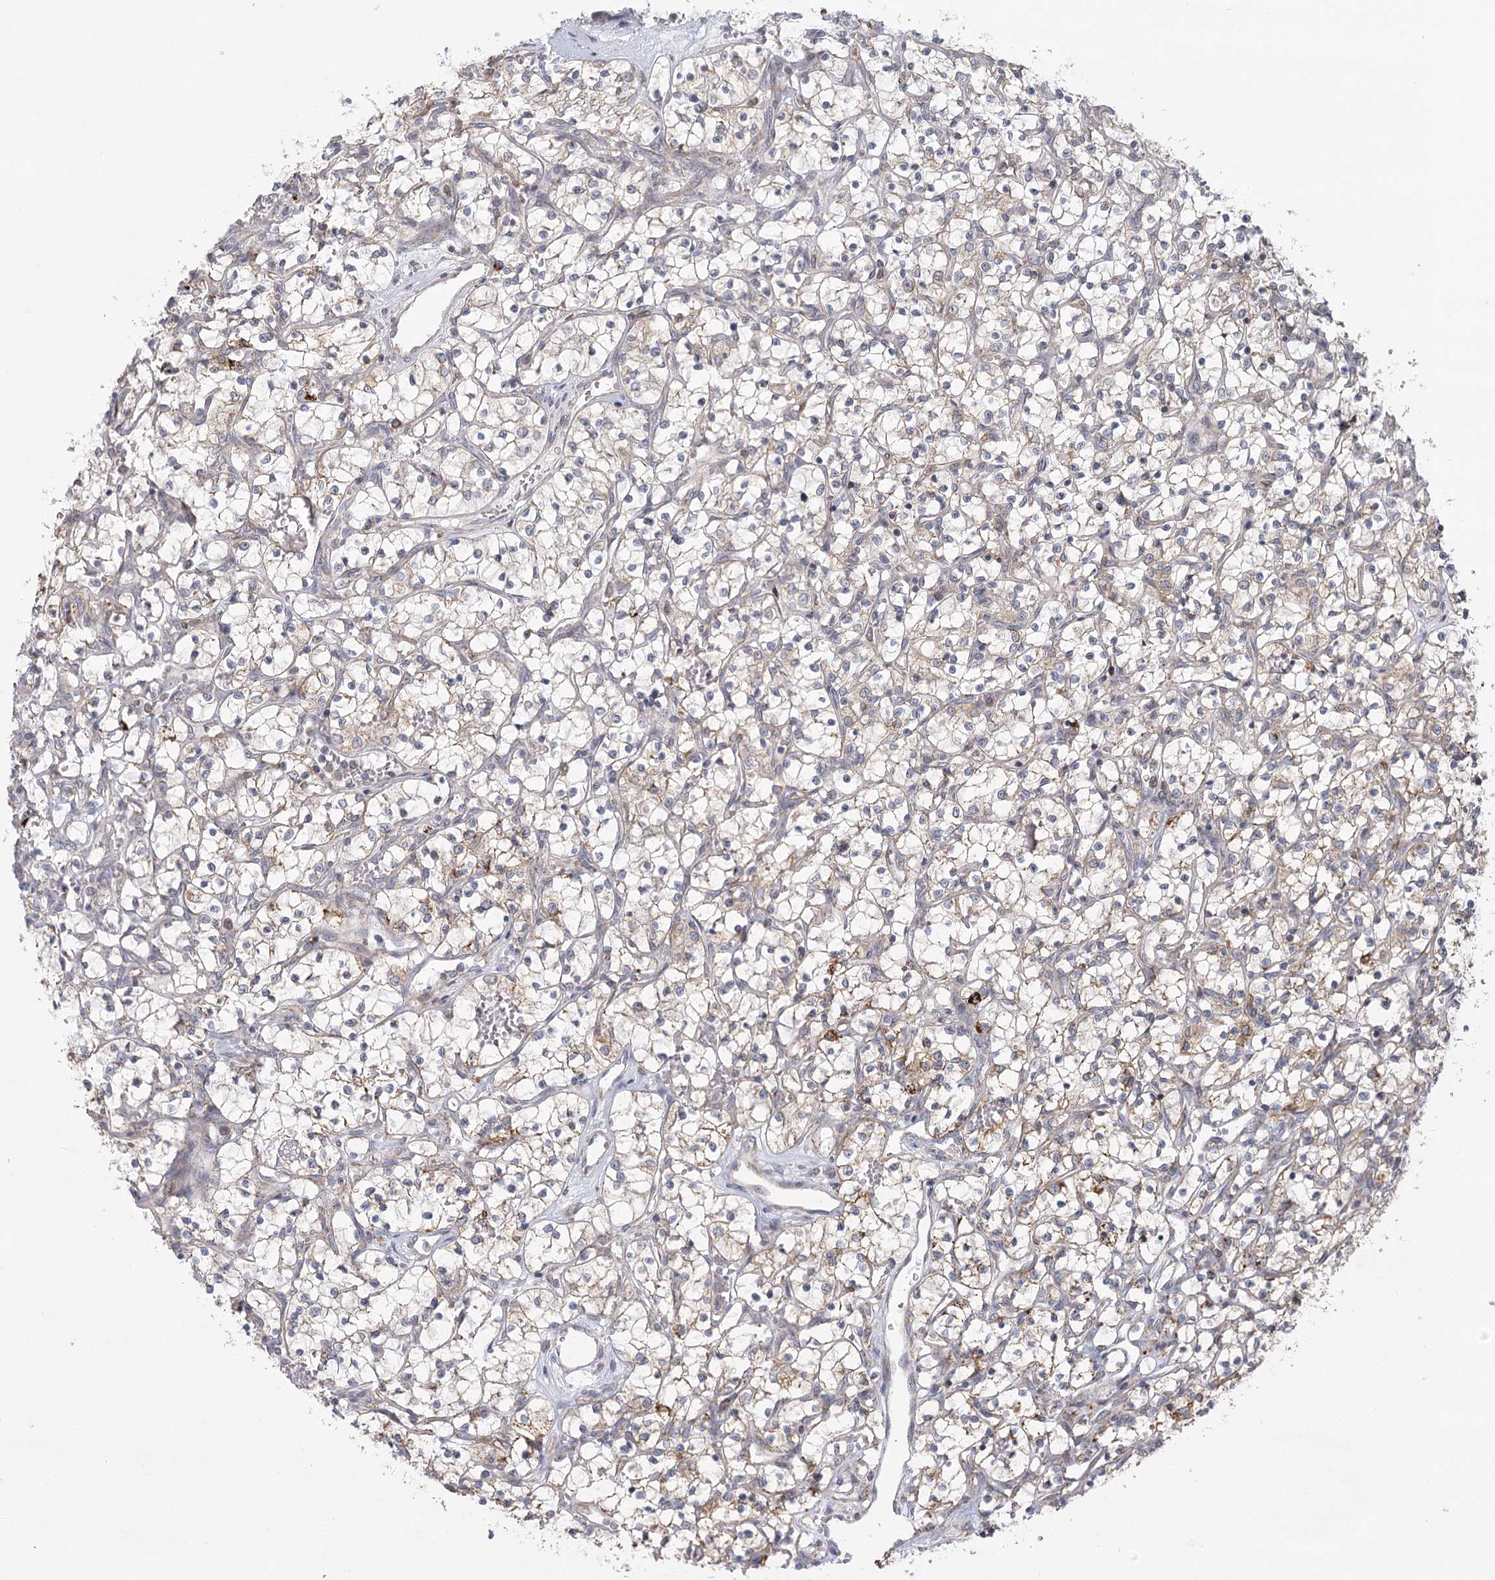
{"staining": {"intensity": "weak", "quantity": "25%-75%", "location": "cytoplasmic/membranous"}, "tissue": "renal cancer", "cell_type": "Tumor cells", "image_type": "cancer", "snomed": [{"axis": "morphology", "description": "Adenocarcinoma, NOS"}, {"axis": "topography", "description": "Kidney"}], "caption": "Adenocarcinoma (renal) stained for a protein exhibits weak cytoplasmic/membranous positivity in tumor cells.", "gene": "LACTB", "patient": {"sex": "female", "age": 69}}